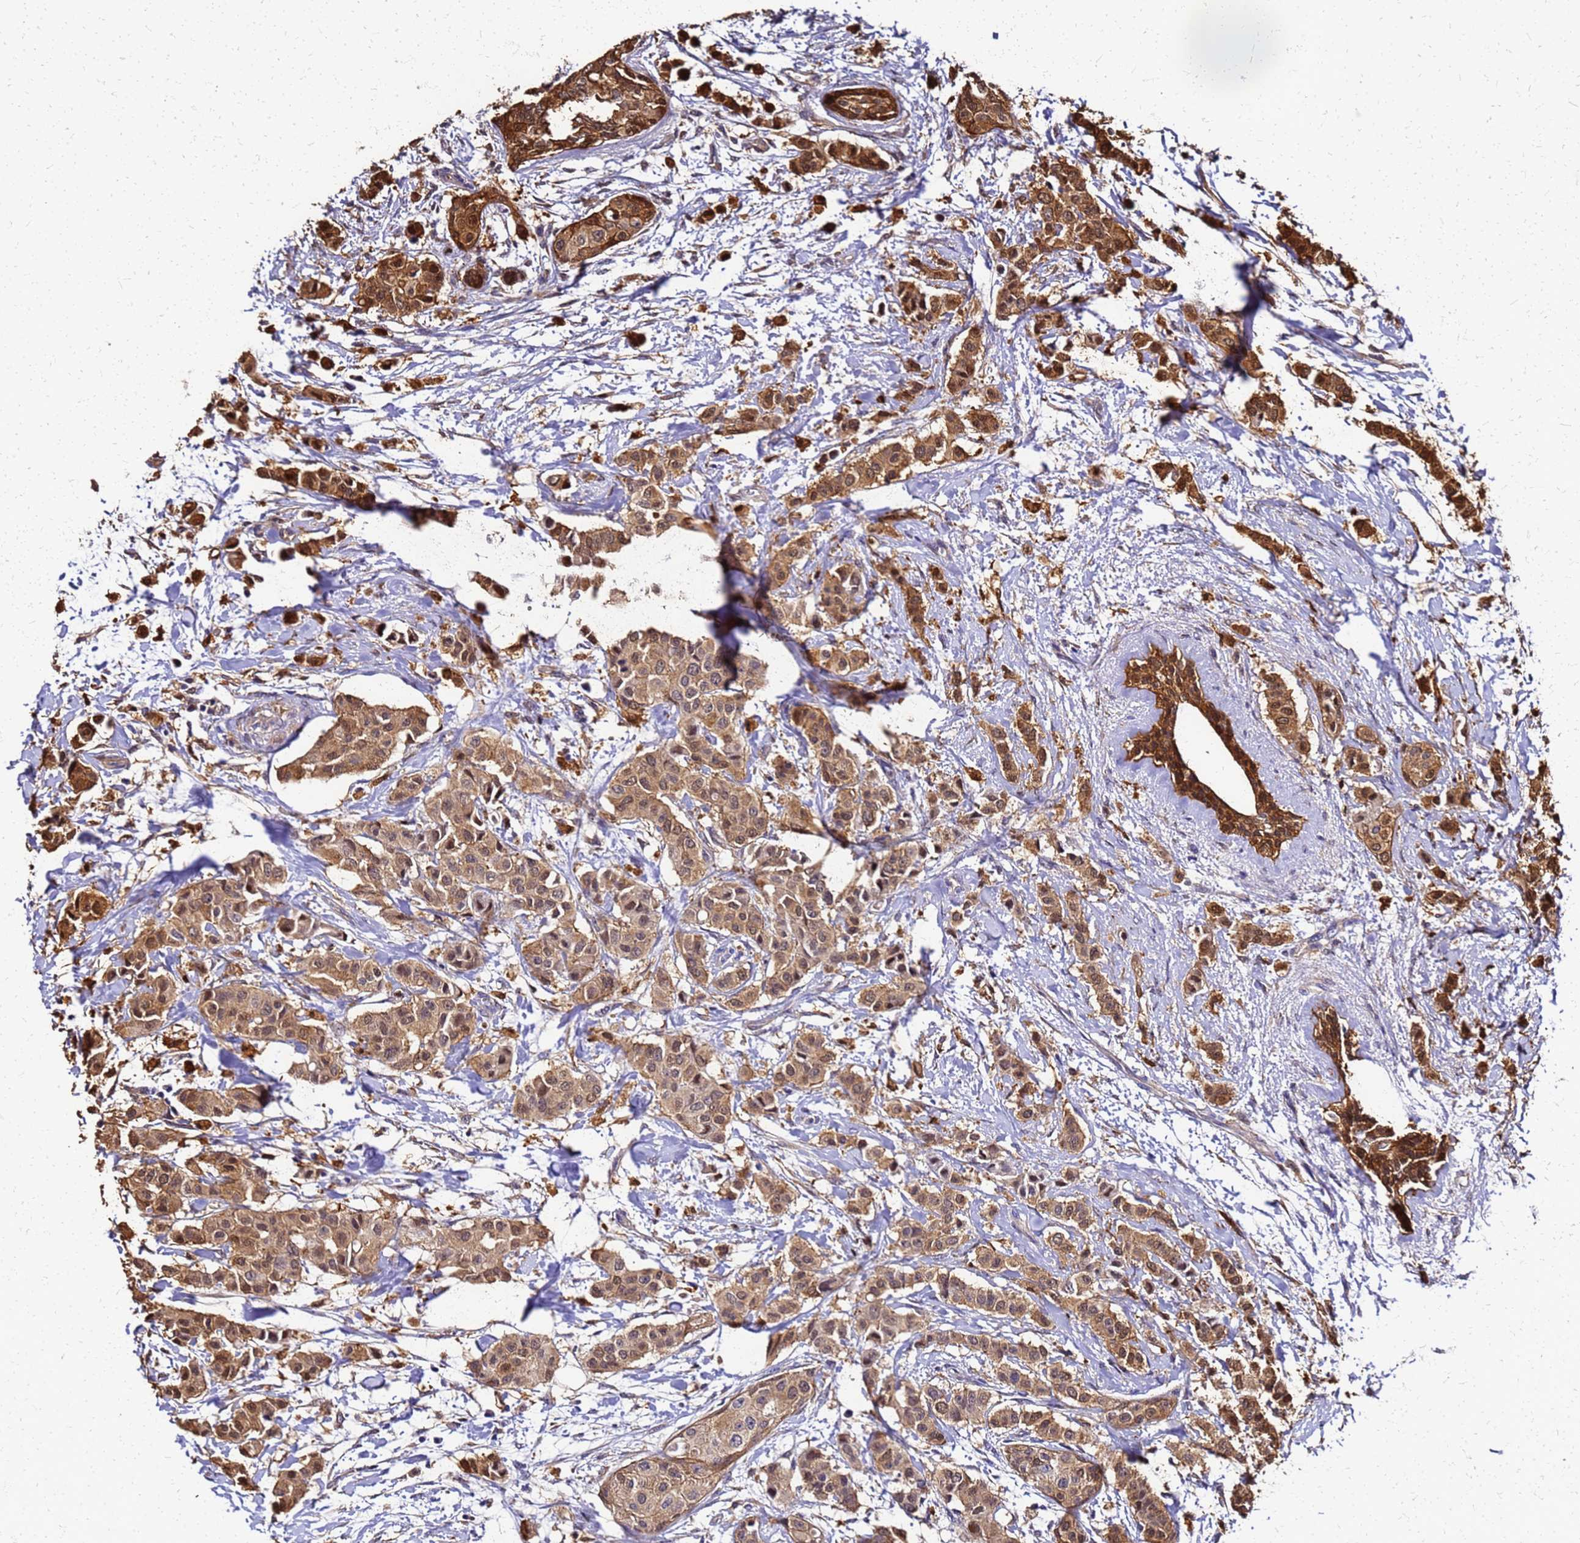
{"staining": {"intensity": "strong", "quantity": ">75%", "location": "cytoplasmic/membranous,nuclear"}, "tissue": "breast cancer", "cell_type": "Tumor cells", "image_type": "cancer", "snomed": [{"axis": "morphology", "description": "Duct carcinoma"}, {"axis": "topography", "description": "Breast"}], "caption": "Immunohistochemistry micrograph of intraductal carcinoma (breast) stained for a protein (brown), which displays high levels of strong cytoplasmic/membranous and nuclear positivity in about >75% of tumor cells.", "gene": "S100A11", "patient": {"sex": "female", "age": 40}}